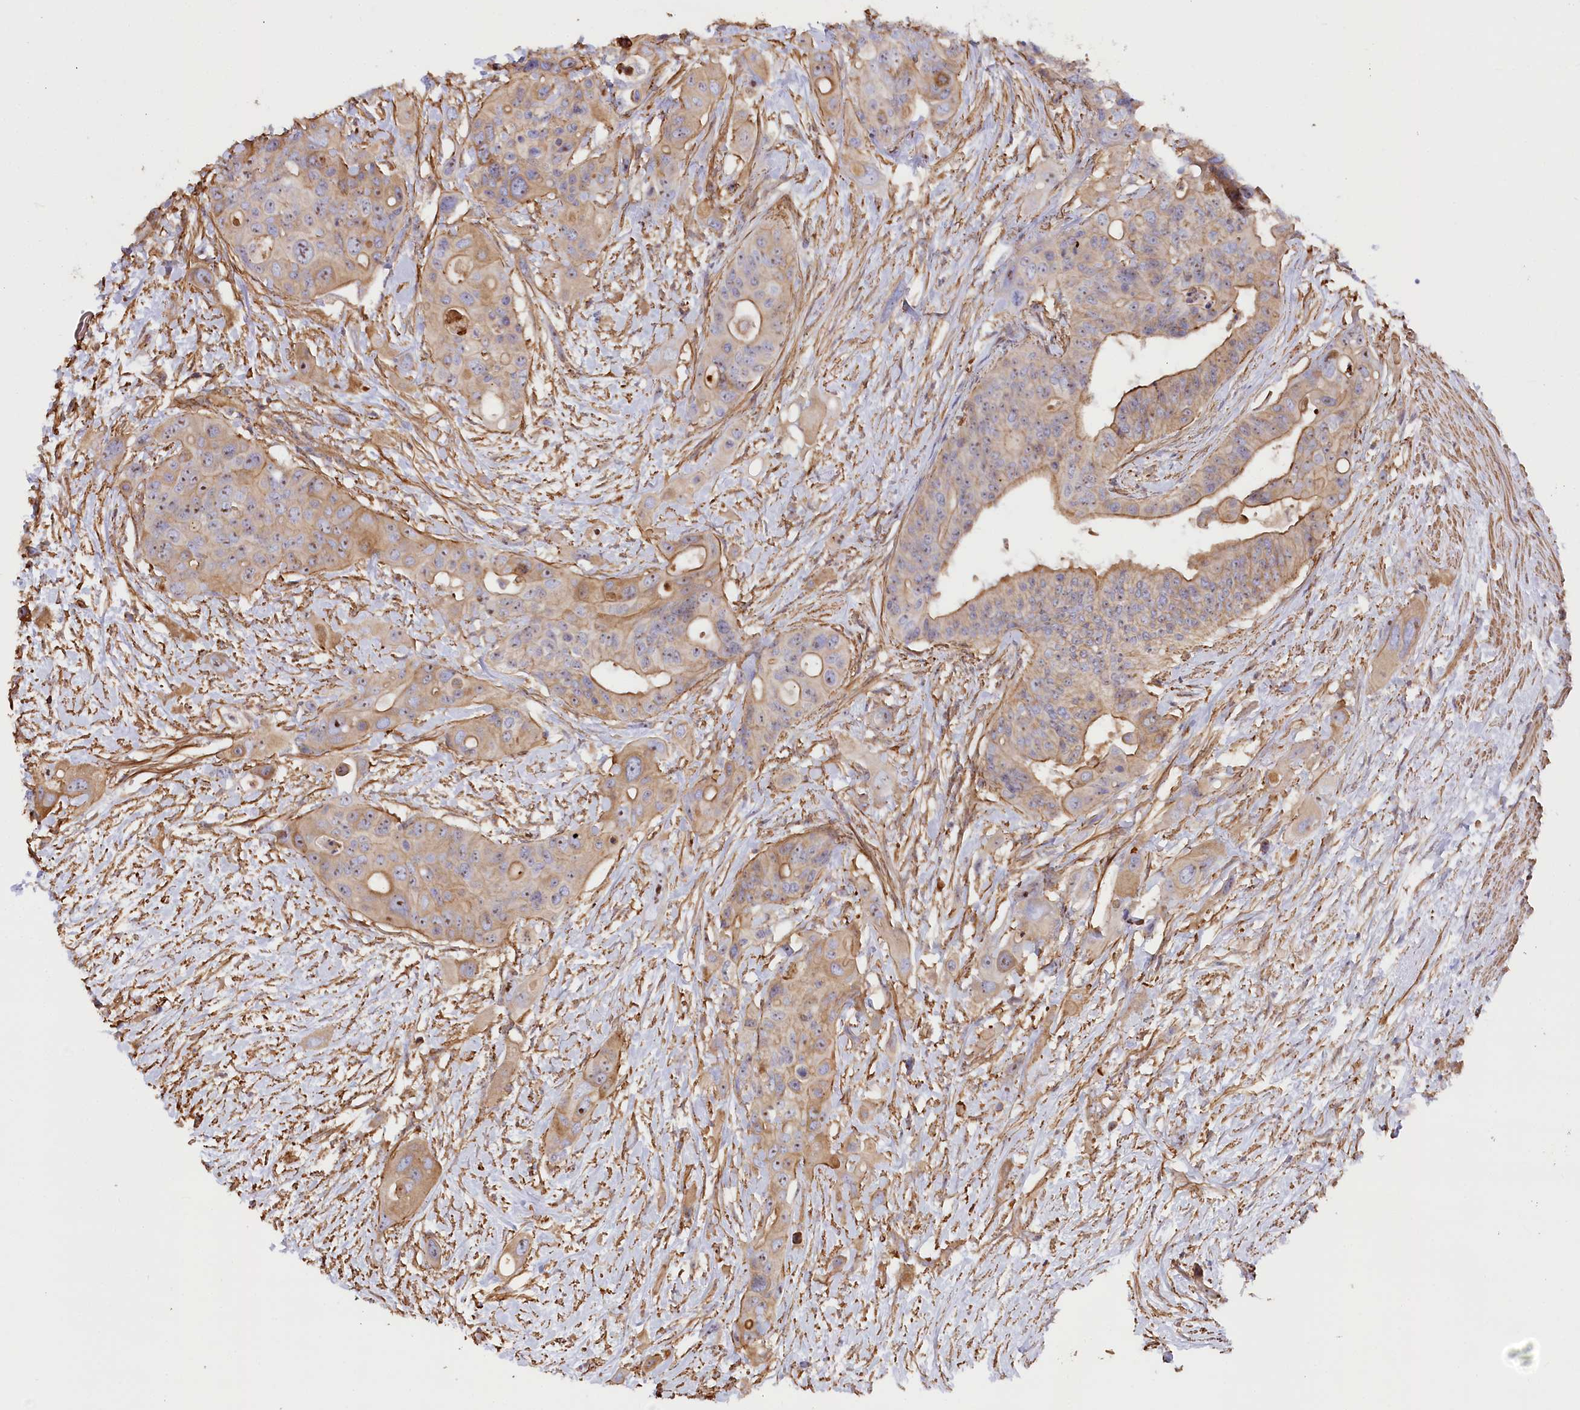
{"staining": {"intensity": "moderate", "quantity": "25%-75%", "location": "cytoplasmic/membranous"}, "tissue": "colorectal cancer", "cell_type": "Tumor cells", "image_type": "cancer", "snomed": [{"axis": "morphology", "description": "Adenocarcinoma, NOS"}, {"axis": "topography", "description": "Colon"}], "caption": "Immunohistochemistry (IHC) of human colorectal cancer shows medium levels of moderate cytoplasmic/membranous positivity in approximately 25%-75% of tumor cells.", "gene": "WDR36", "patient": {"sex": "male", "age": 77}}